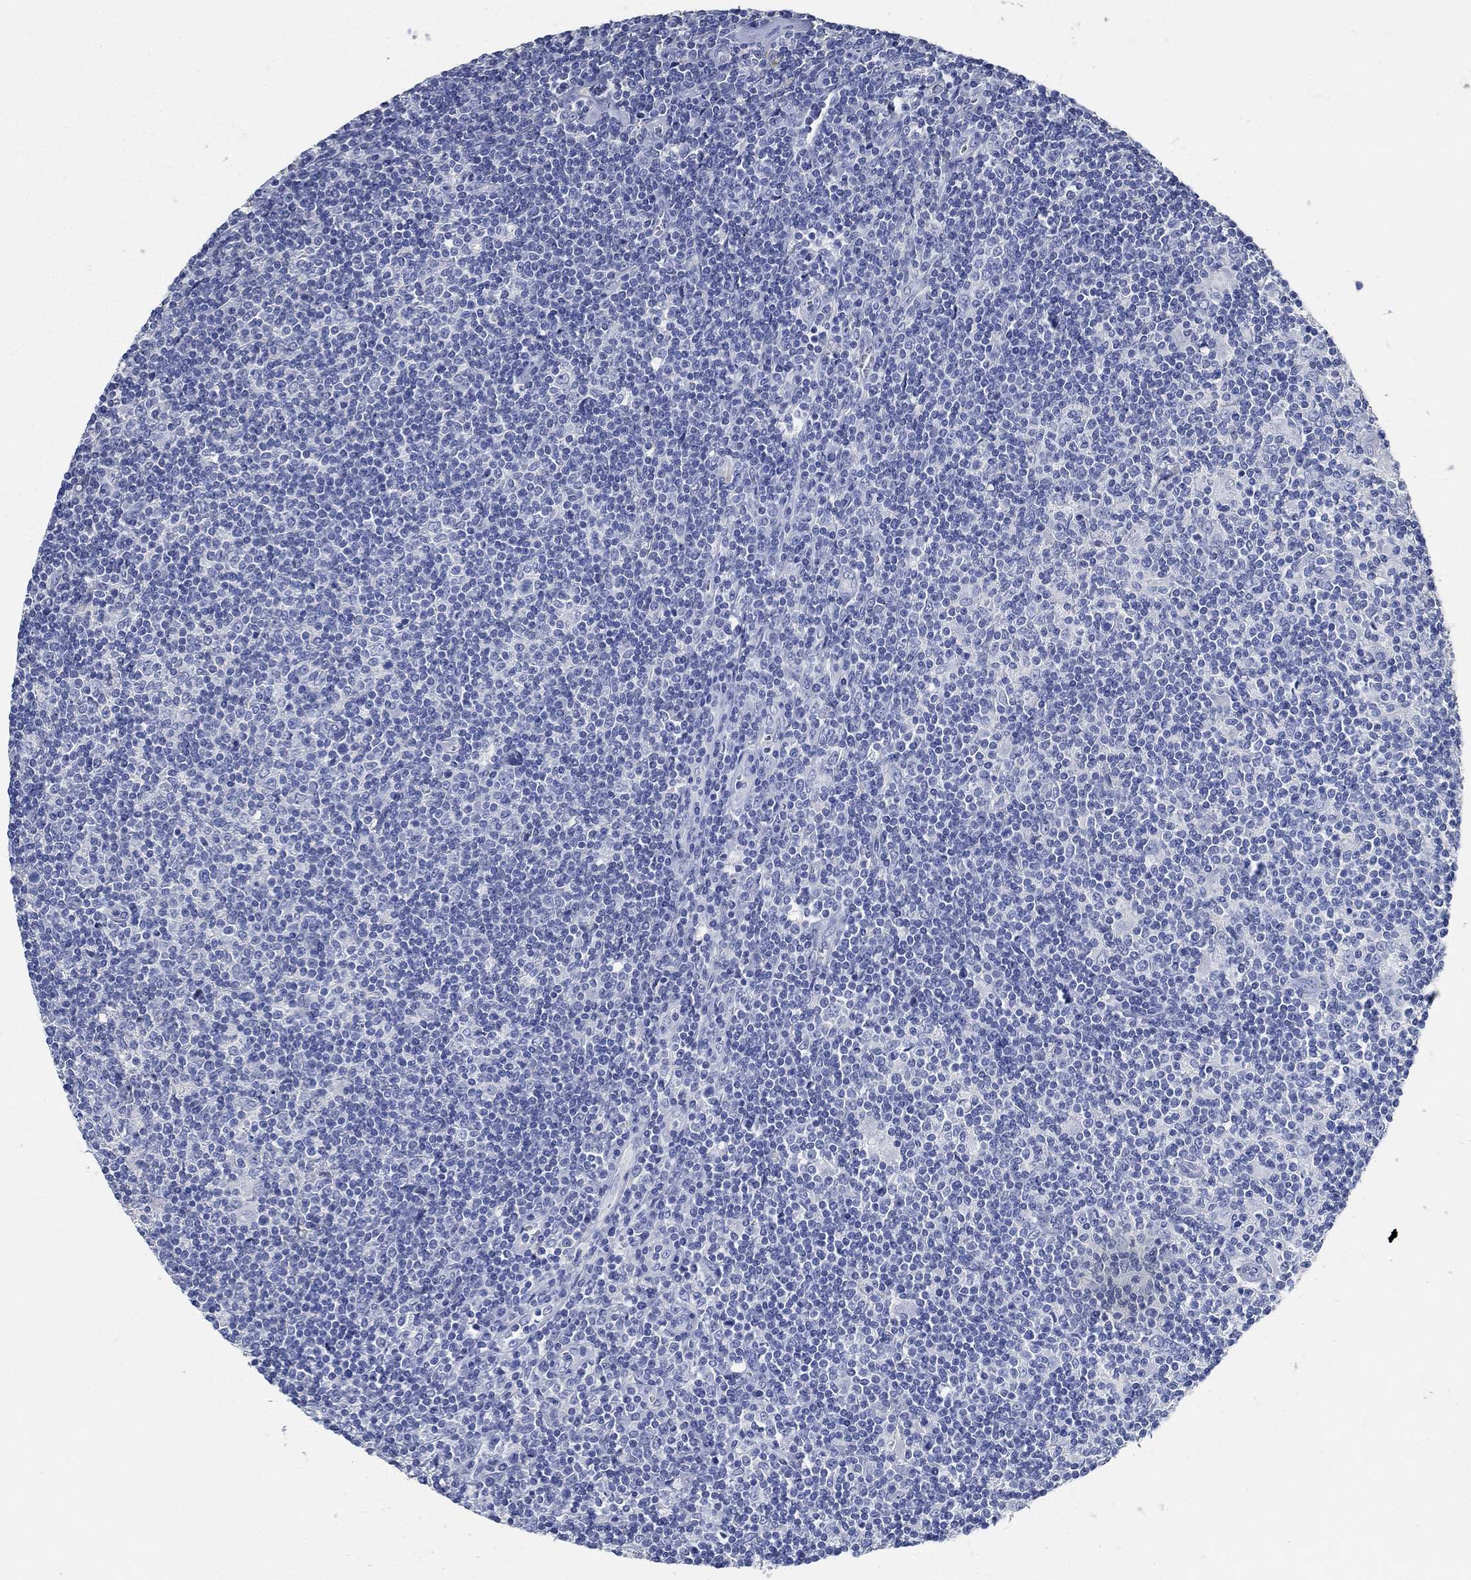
{"staining": {"intensity": "negative", "quantity": "none", "location": "none"}, "tissue": "lymphoma", "cell_type": "Tumor cells", "image_type": "cancer", "snomed": [{"axis": "morphology", "description": "Hodgkin's disease, NOS"}, {"axis": "topography", "description": "Lymph node"}], "caption": "The micrograph shows no staining of tumor cells in Hodgkin's disease. Brightfield microscopy of IHC stained with DAB (3,3'-diaminobenzidine) (brown) and hematoxylin (blue), captured at high magnification.", "gene": "PRX", "patient": {"sex": "male", "age": 40}}